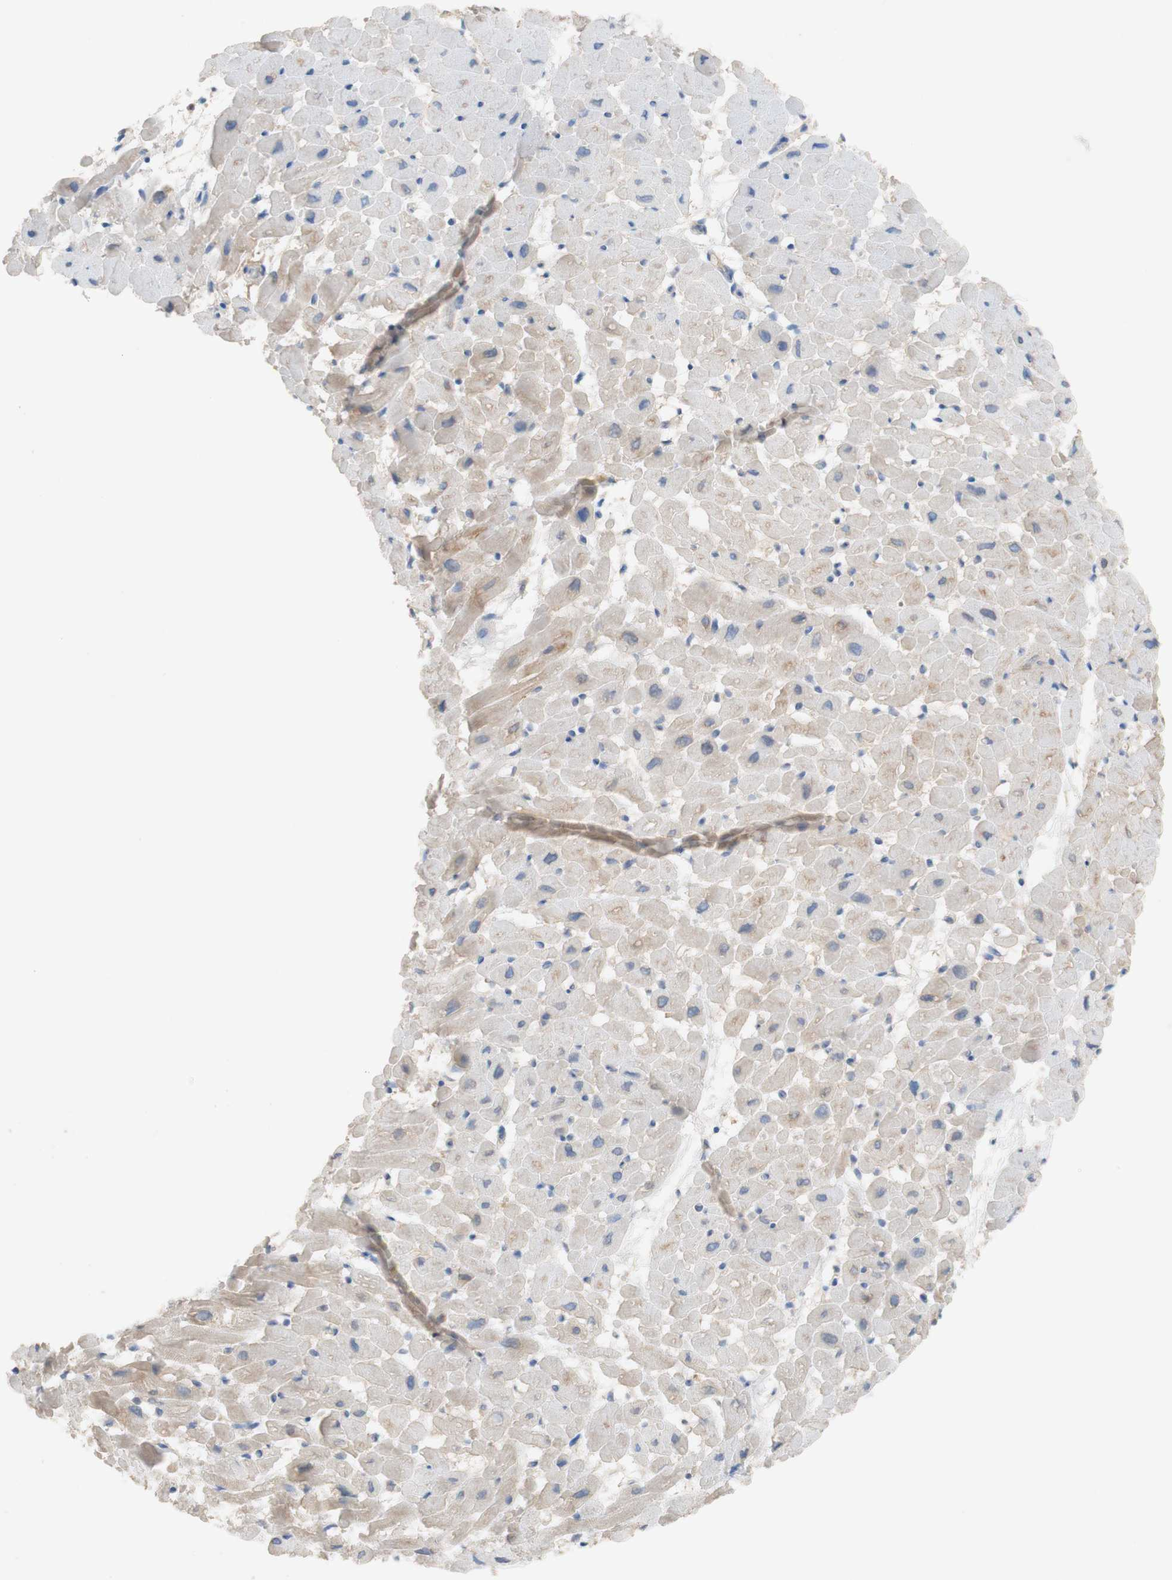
{"staining": {"intensity": "weak", "quantity": ">75%", "location": "cytoplasmic/membranous"}, "tissue": "heart muscle", "cell_type": "Cardiomyocytes", "image_type": "normal", "snomed": [{"axis": "morphology", "description": "Normal tissue, NOS"}, {"axis": "topography", "description": "Heart"}], "caption": "High-magnification brightfield microscopy of unremarkable heart muscle stained with DAB (brown) and counterstained with hematoxylin (blue). cardiomyocytes exhibit weak cytoplasmic/membranous staining is present in about>75% of cells.", "gene": "PACSIN1", "patient": {"sex": "male", "age": 45}}